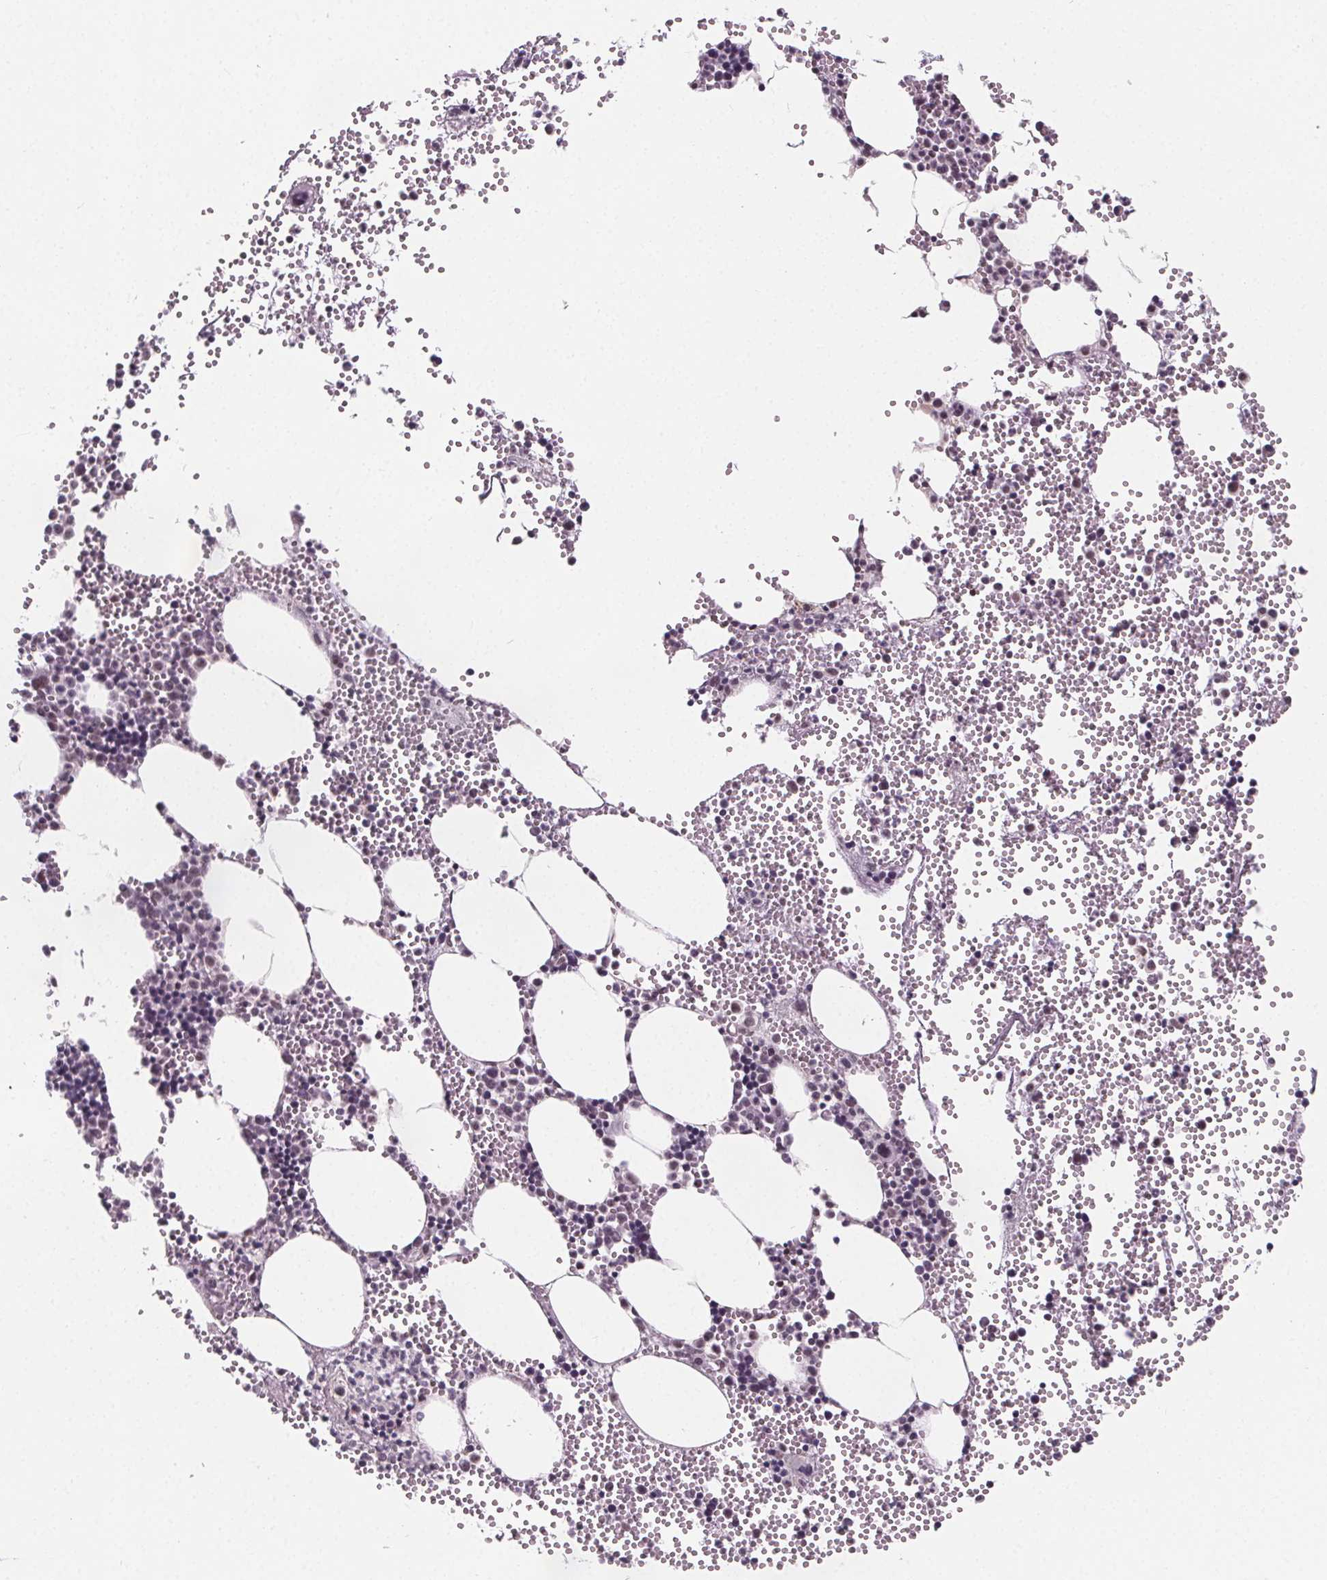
{"staining": {"intensity": "weak", "quantity": "<25%", "location": "nuclear"}, "tissue": "bone marrow", "cell_type": "Hematopoietic cells", "image_type": "normal", "snomed": [{"axis": "morphology", "description": "Normal tissue, NOS"}, {"axis": "topography", "description": "Bone marrow"}], "caption": "An IHC micrograph of benign bone marrow is shown. There is no staining in hematopoietic cells of bone marrow. (IHC, brightfield microscopy, high magnification).", "gene": "ZNF572", "patient": {"sex": "male", "age": 89}}